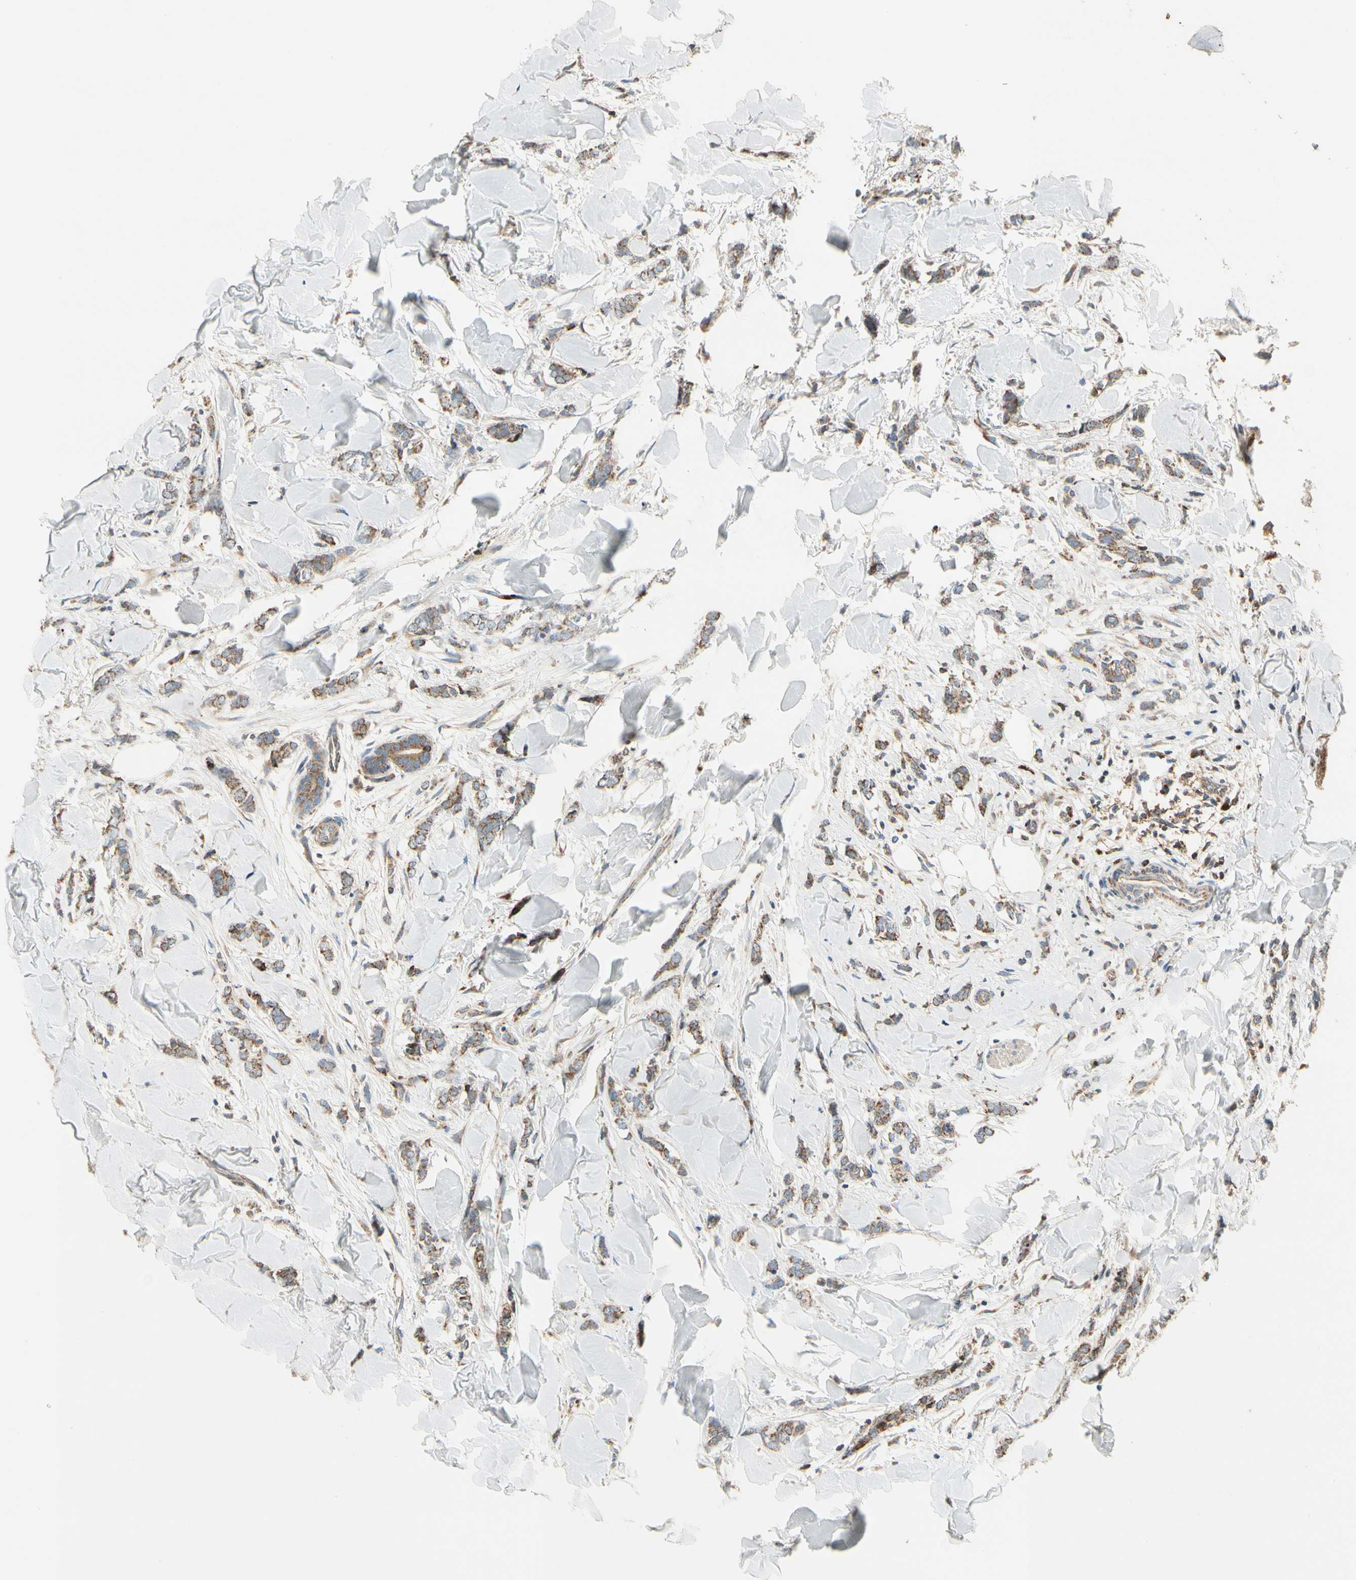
{"staining": {"intensity": "weak", "quantity": ">75%", "location": "cytoplasmic/membranous"}, "tissue": "breast cancer", "cell_type": "Tumor cells", "image_type": "cancer", "snomed": [{"axis": "morphology", "description": "Lobular carcinoma"}, {"axis": "topography", "description": "Skin"}, {"axis": "topography", "description": "Breast"}], "caption": "A histopathology image of human breast lobular carcinoma stained for a protein reveals weak cytoplasmic/membranous brown staining in tumor cells. The staining is performed using DAB (3,3'-diaminobenzidine) brown chromogen to label protein expression. The nuclei are counter-stained blue using hematoxylin.", "gene": "MRPL9", "patient": {"sex": "female", "age": 46}}